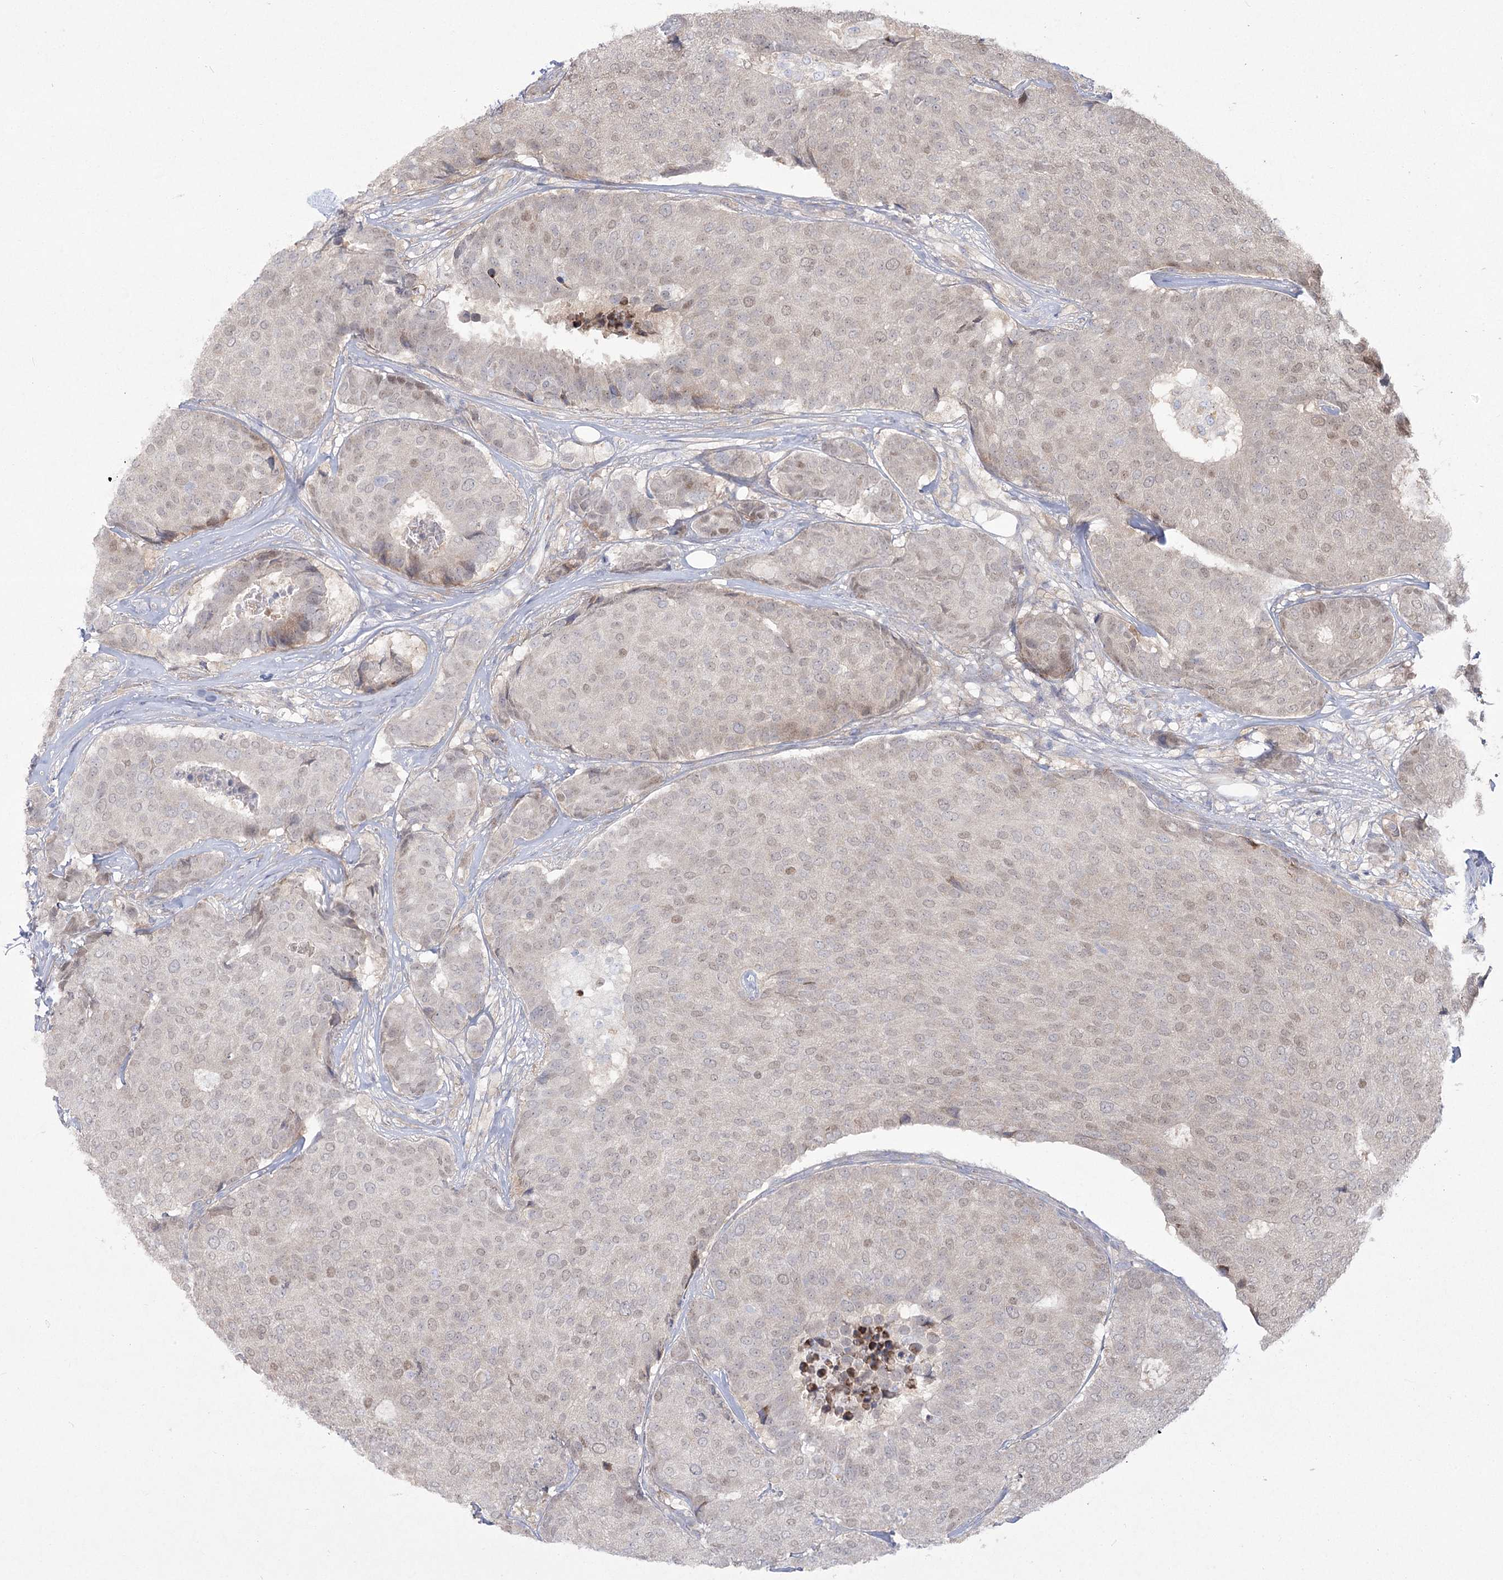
{"staining": {"intensity": "weak", "quantity": "25%-75%", "location": "cytoplasmic/membranous,nuclear"}, "tissue": "breast cancer", "cell_type": "Tumor cells", "image_type": "cancer", "snomed": [{"axis": "morphology", "description": "Duct carcinoma"}, {"axis": "topography", "description": "Breast"}], "caption": "Immunohistochemical staining of intraductal carcinoma (breast) exhibits weak cytoplasmic/membranous and nuclear protein positivity in approximately 25%-75% of tumor cells. (Stains: DAB (3,3'-diaminobenzidine) in brown, nuclei in blue, Microscopy: brightfield microscopy at high magnification).", "gene": "CAMTA1", "patient": {"sex": "female", "age": 75}}